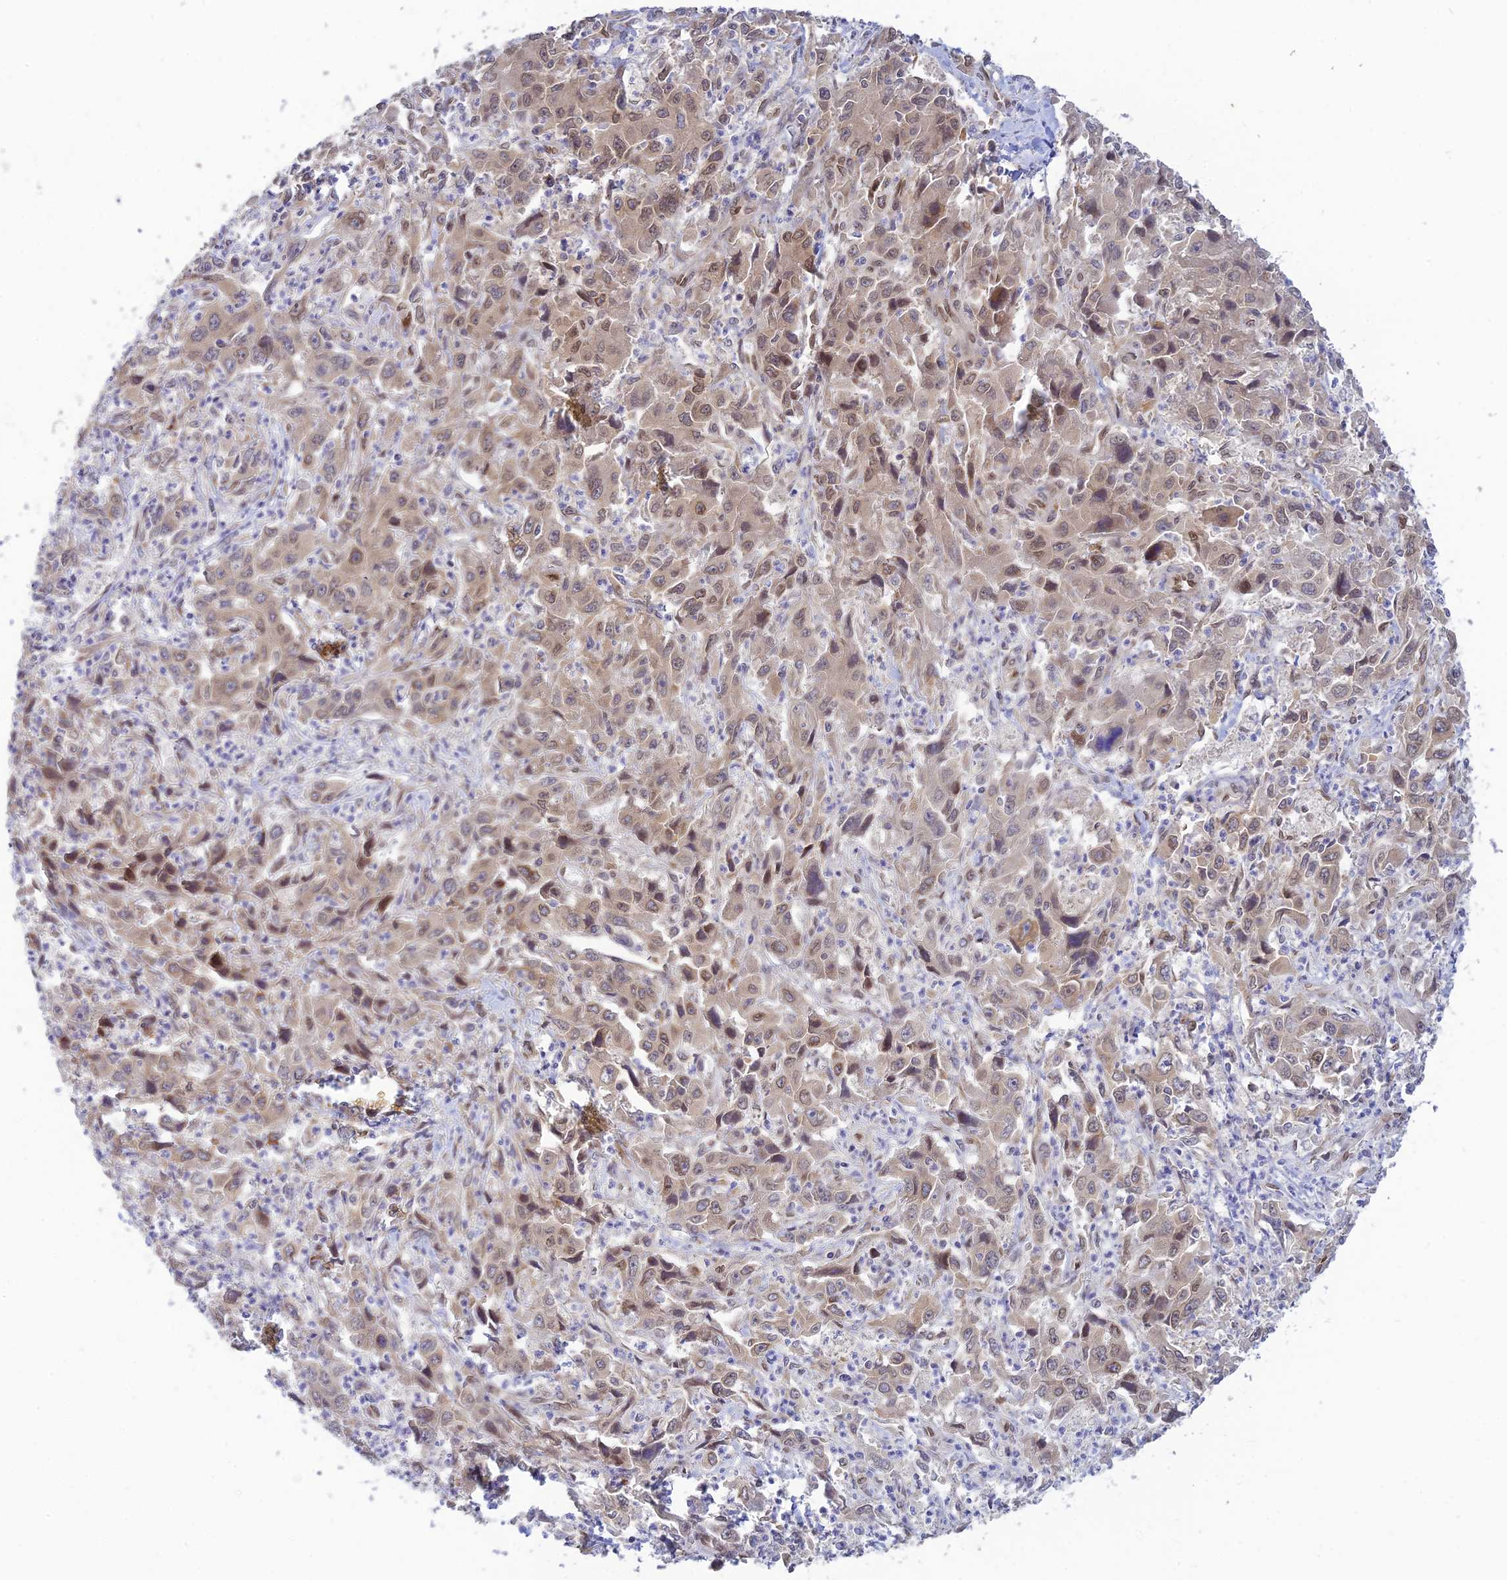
{"staining": {"intensity": "weak", "quantity": "25%-75%", "location": "nuclear"}, "tissue": "liver cancer", "cell_type": "Tumor cells", "image_type": "cancer", "snomed": [{"axis": "morphology", "description": "Carcinoma, Hepatocellular, NOS"}, {"axis": "topography", "description": "Liver"}], "caption": "Liver cancer tissue displays weak nuclear staining in about 25%-75% of tumor cells, visualized by immunohistochemistry.", "gene": "SKIC8", "patient": {"sex": "male", "age": 63}}